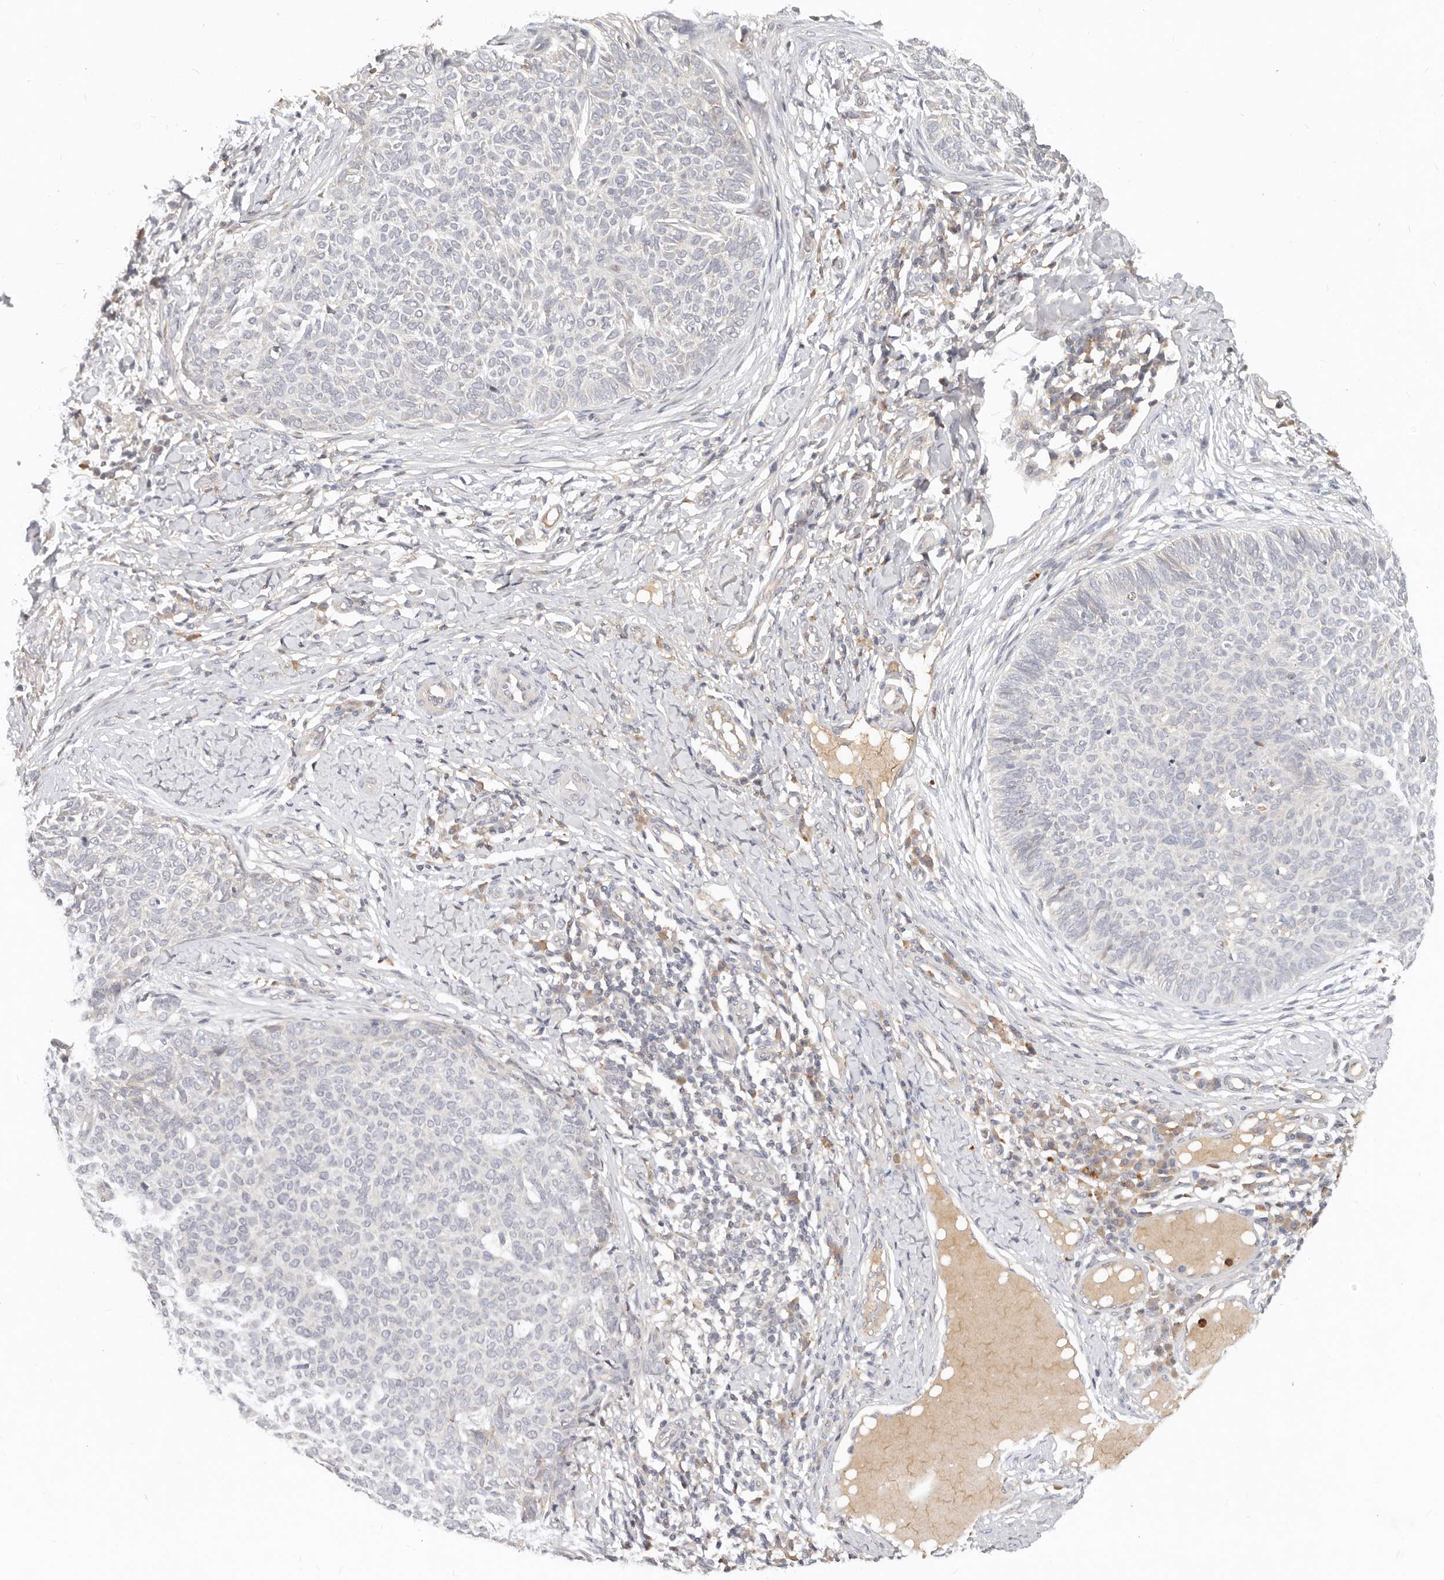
{"staining": {"intensity": "negative", "quantity": "none", "location": "none"}, "tissue": "skin cancer", "cell_type": "Tumor cells", "image_type": "cancer", "snomed": [{"axis": "morphology", "description": "Normal tissue, NOS"}, {"axis": "morphology", "description": "Basal cell carcinoma"}, {"axis": "topography", "description": "Skin"}], "caption": "DAB immunohistochemical staining of skin cancer (basal cell carcinoma) exhibits no significant positivity in tumor cells. (Stains: DAB (3,3'-diaminobenzidine) immunohistochemistry with hematoxylin counter stain, Microscopy: brightfield microscopy at high magnification).", "gene": "USP49", "patient": {"sex": "male", "age": 50}}